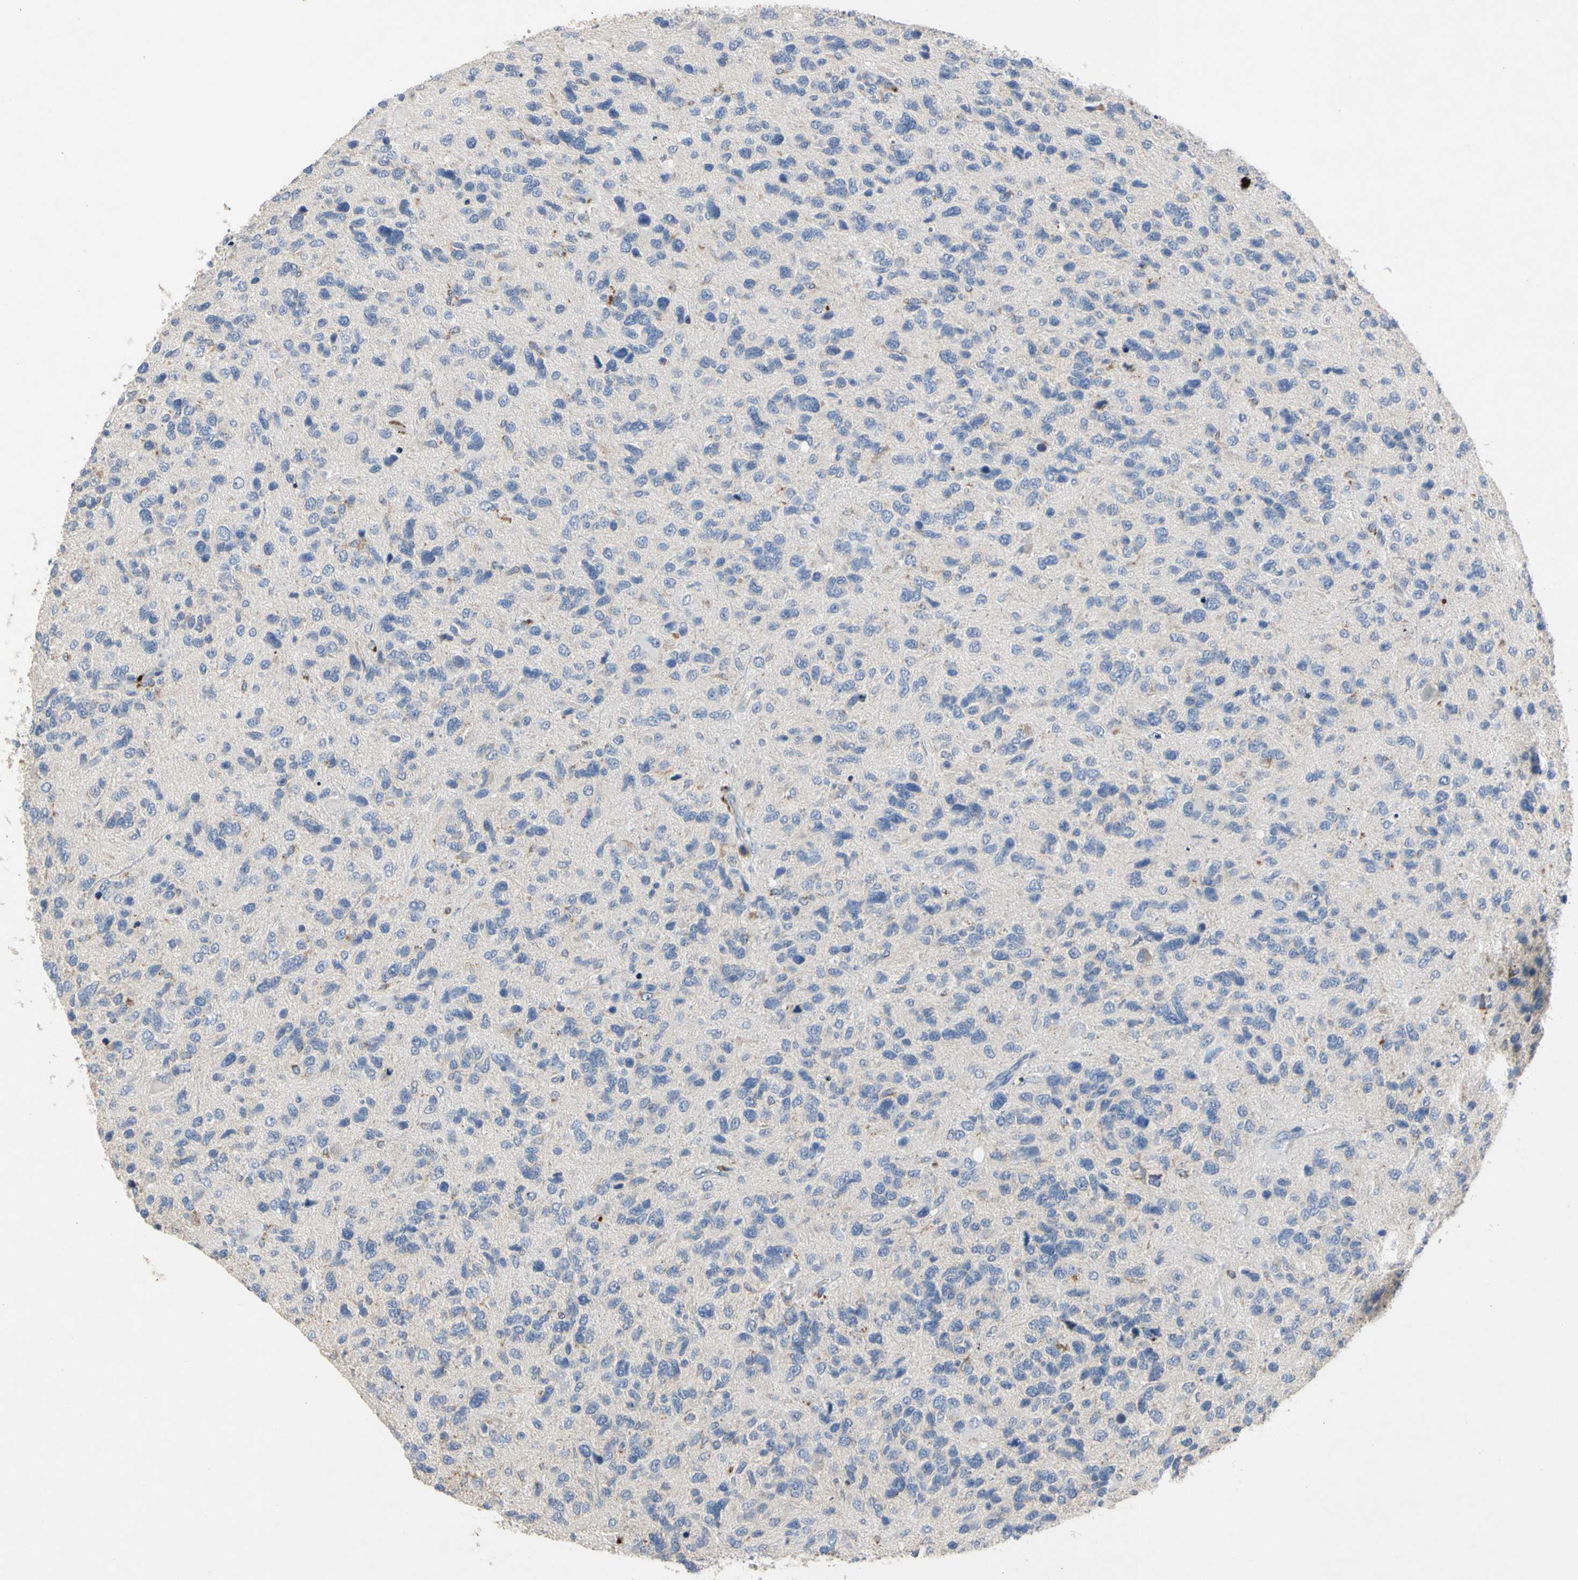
{"staining": {"intensity": "negative", "quantity": "none", "location": "none"}, "tissue": "glioma", "cell_type": "Tumor cells", "image_type": "cancer", "snomed": [{"axis": "morphology", "description": "Glioma, malignant, High grade"}, {"axis": "topography", "description": "Brain"}], "caption": "An image of human malignant high-grade glioma is negative for staining in tumor cells.", "gene": "ADA2", "patient": {"sex": "female", "age": 58}}